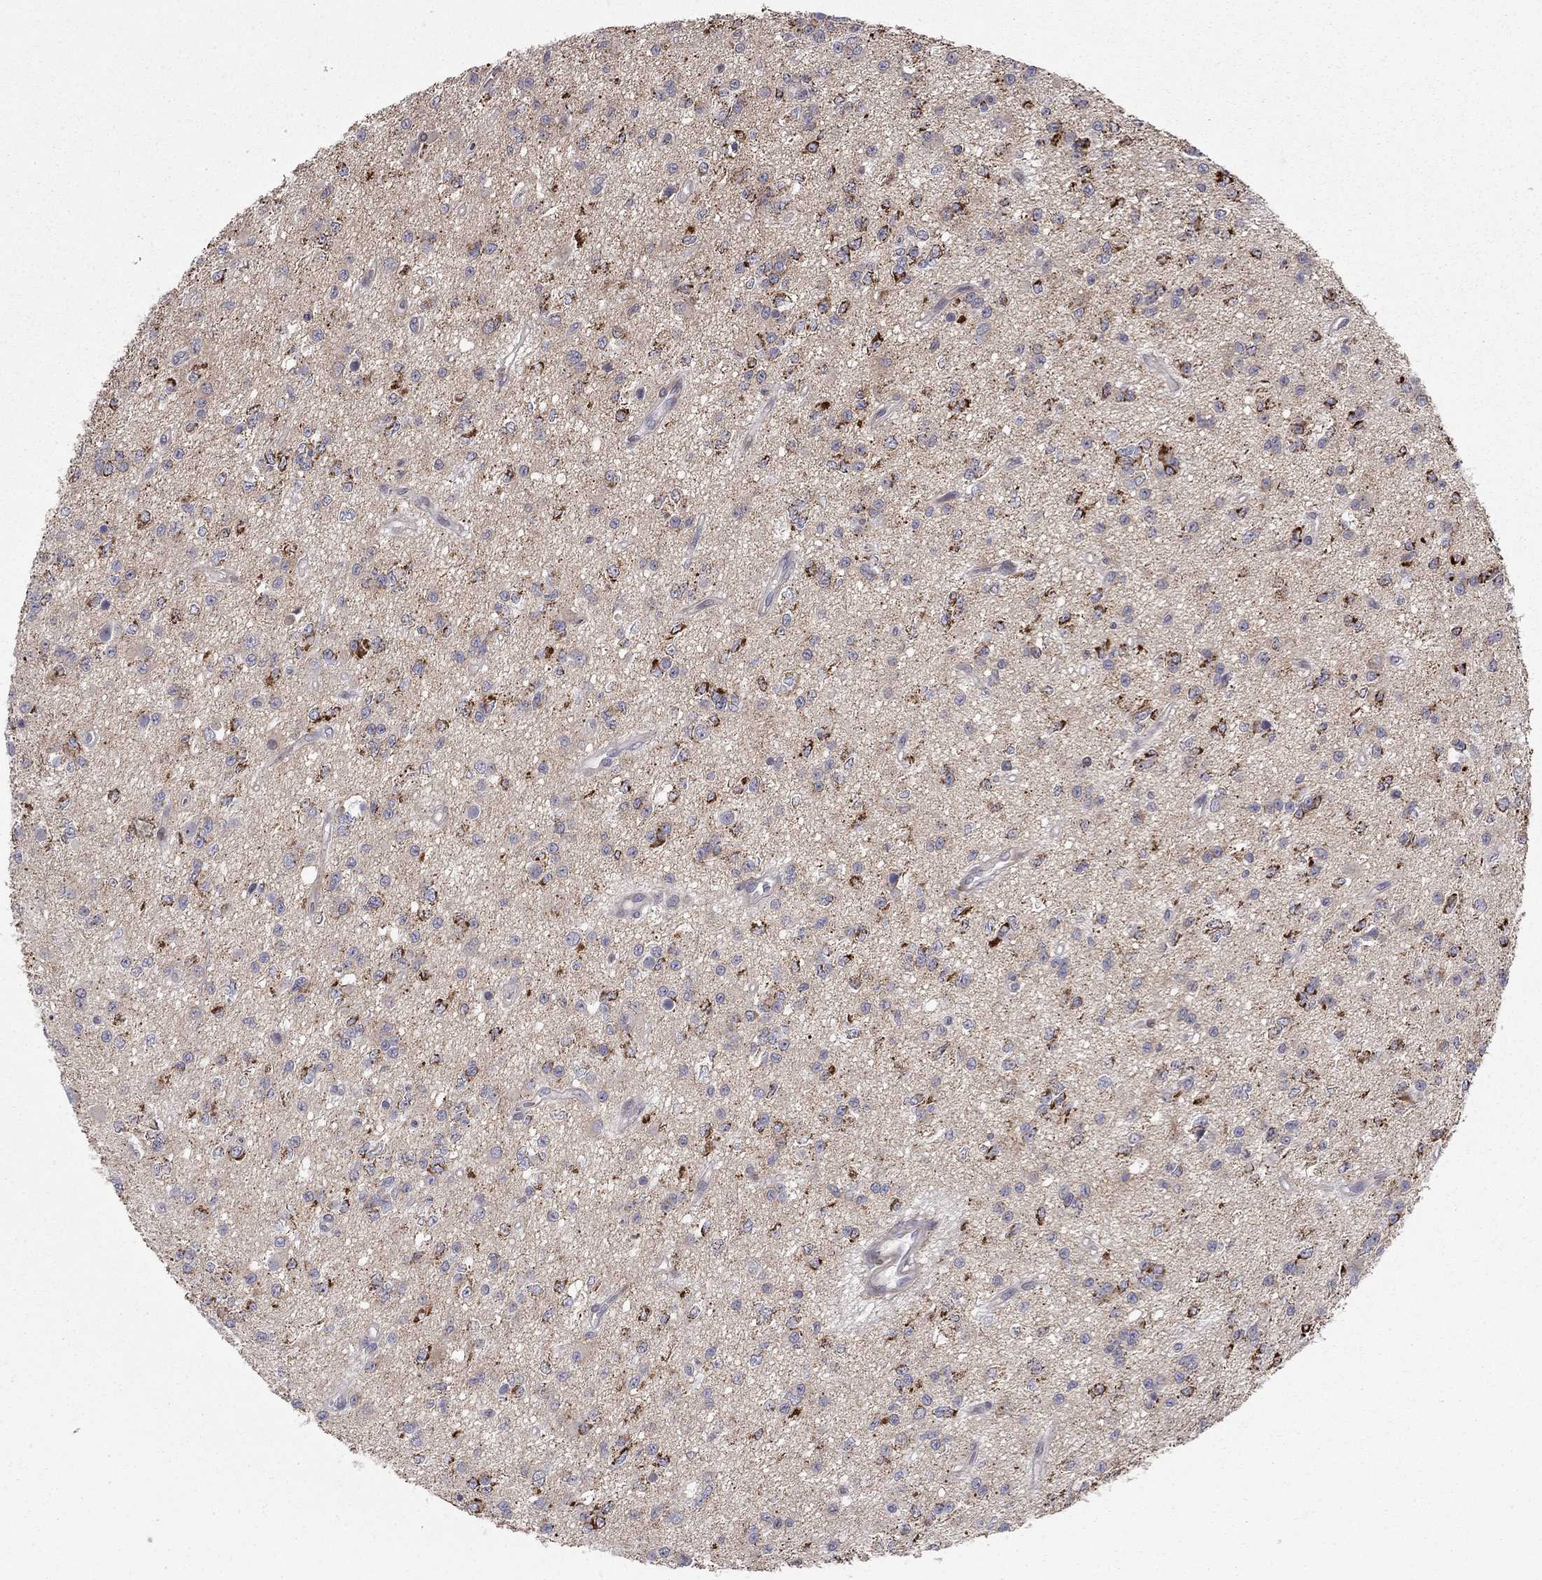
{"staining": {"intensity": "strong", "quantity": "<25%", "location": "cytoplasmic/membranous"}, "tissue": "glioma", "cell_type": "Tumor cells", "image_type": "cancer", "snomed": [{"axis": "morphology", "description": "Glioma, malignant, Low grade"}, {"axis": "topography", "description": "Brain"}], "caption": "High-power microscopy captured an immunohistochemistry histopathology image of glioma, revealing strong cytoplasmic/membranous expression in approximately <25% of tumor cells.", "gene": "DUSP7", "patient": {"sex": "female", "age": 45}}